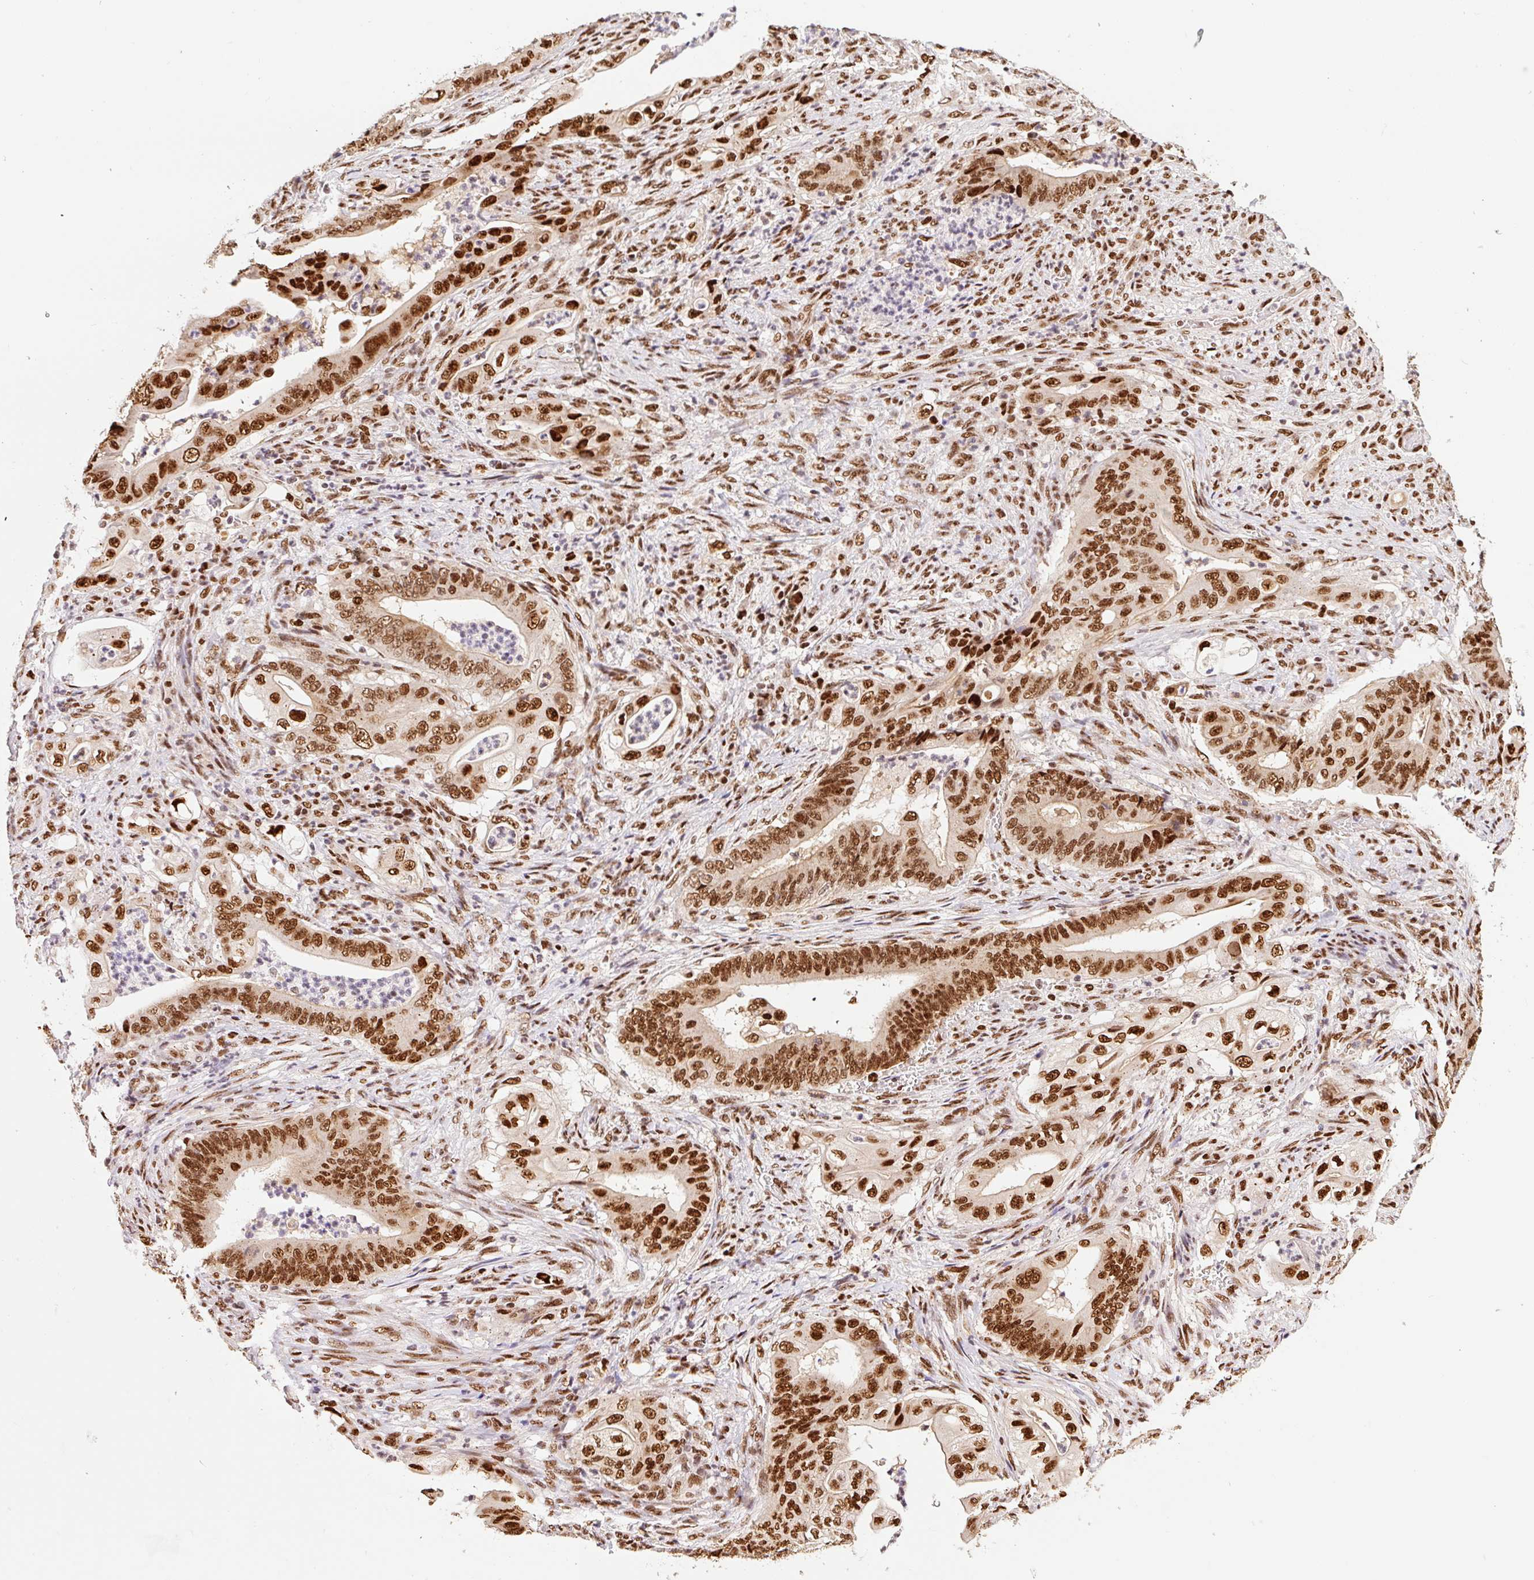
{"staining": {"intensity": "strong", "quantity": ">75%", "location": "nuclear"}, "tissue": "stomach cancer", "cell_type": "Tumor cells", "image_type": "cancer", "snomed": [{"axis": "morphology", "description": "Adenocarcinoma, NOS"}, {"axis": "topography", "description": "Stomach"}], "caption": "This is a histology image of IHC staining of adenocarcinoma (stomach), which shows strong staining in the nuclear of tumor cells.", "gene": "GPR139", "patient": {"sex": "female", "age": 73}}